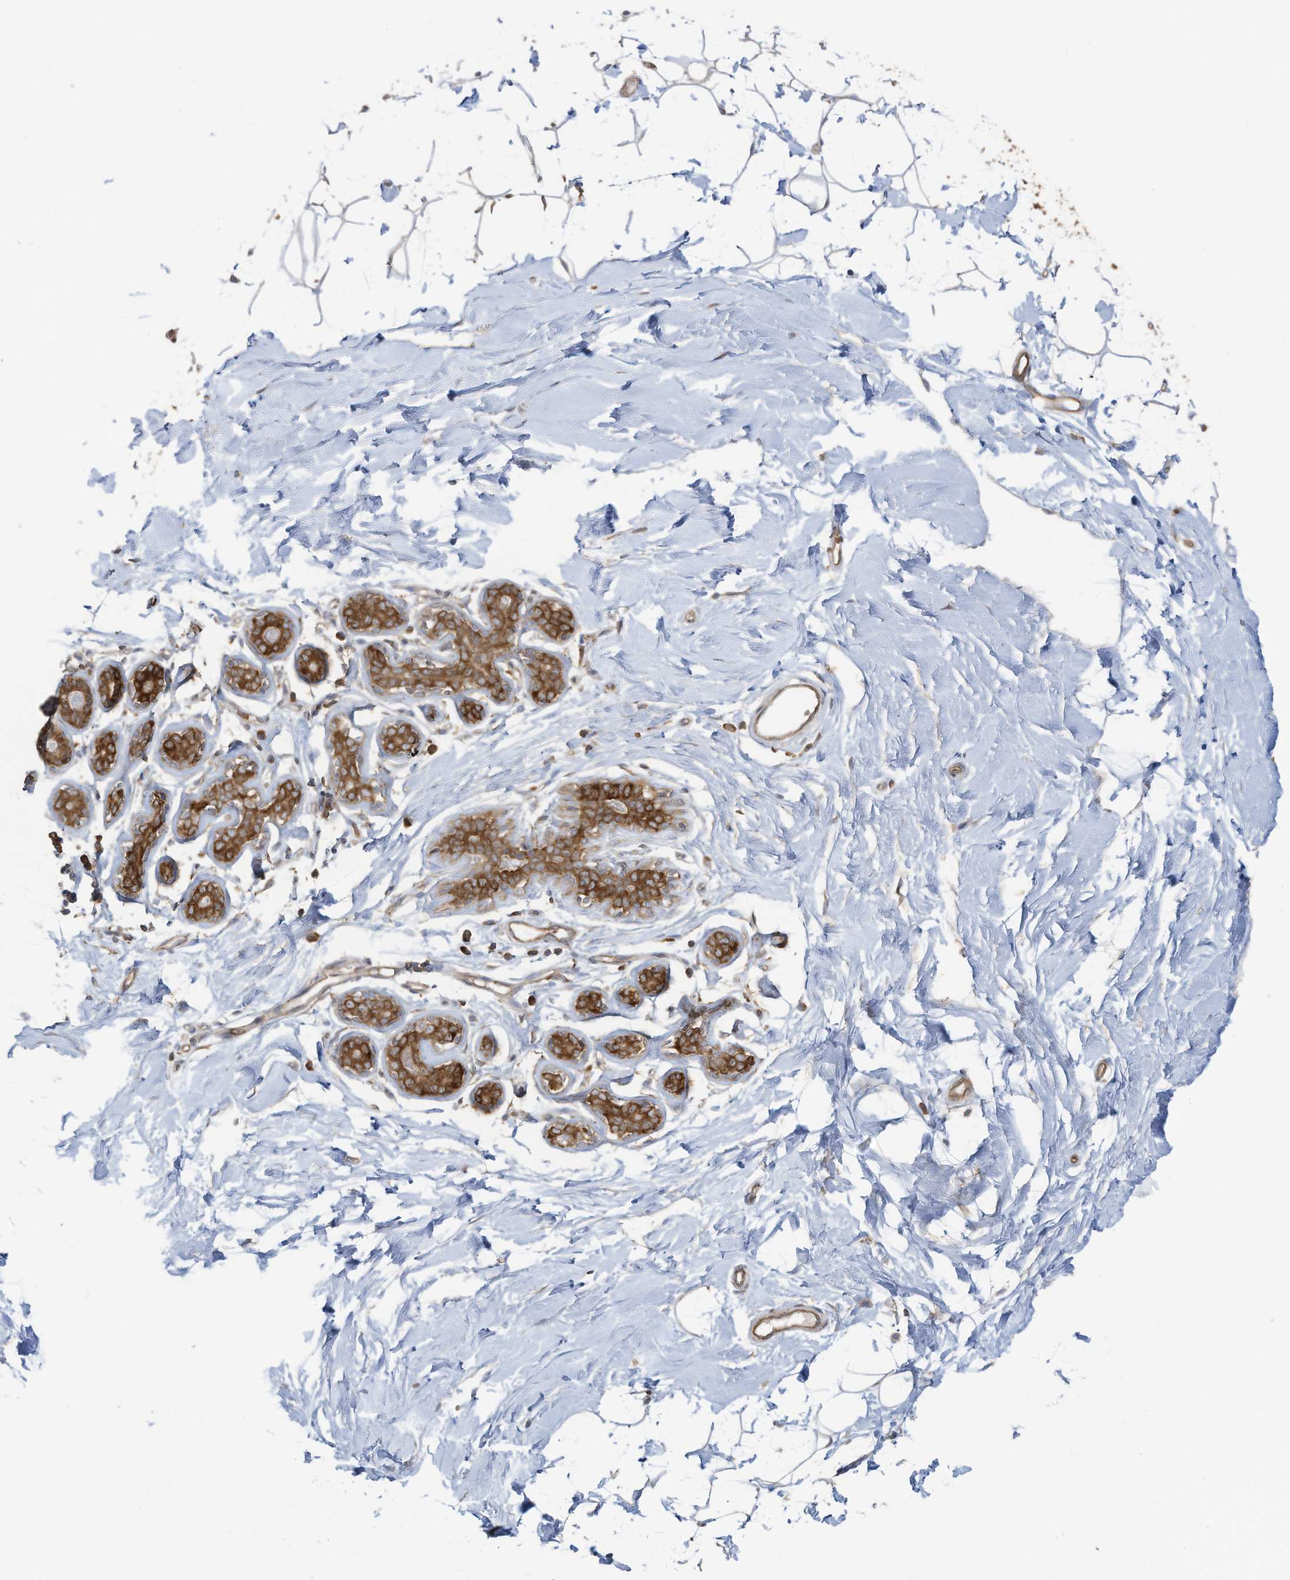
{"staining": {"intensity": "weak", "quantity": "25%-75%", "location": "cytoplasmic/membranous"}, "tissue": "adipose tissue", "cell_type": "Adipocytes", "image_type": "normal", "snomed": [{"axis": "morphology", "description": "Normal tissue, NOS"}, {"axis": "topography", "description": "Breast"}], "caption": "Immunohistochemistry (IHC) of unremarkable human adipose tissue shows low levels of weak cytoplasmic/membranous positivity in approximately 25%-75% of adipocytes. The staining was performed using DAB (3,3'-diaminobenzidine), with brown indicating positive protein expression. Nuclei are stained blue with hematoxylin.", "gene": "OLA1", "patient": {"sex": "female", "age": 23}}